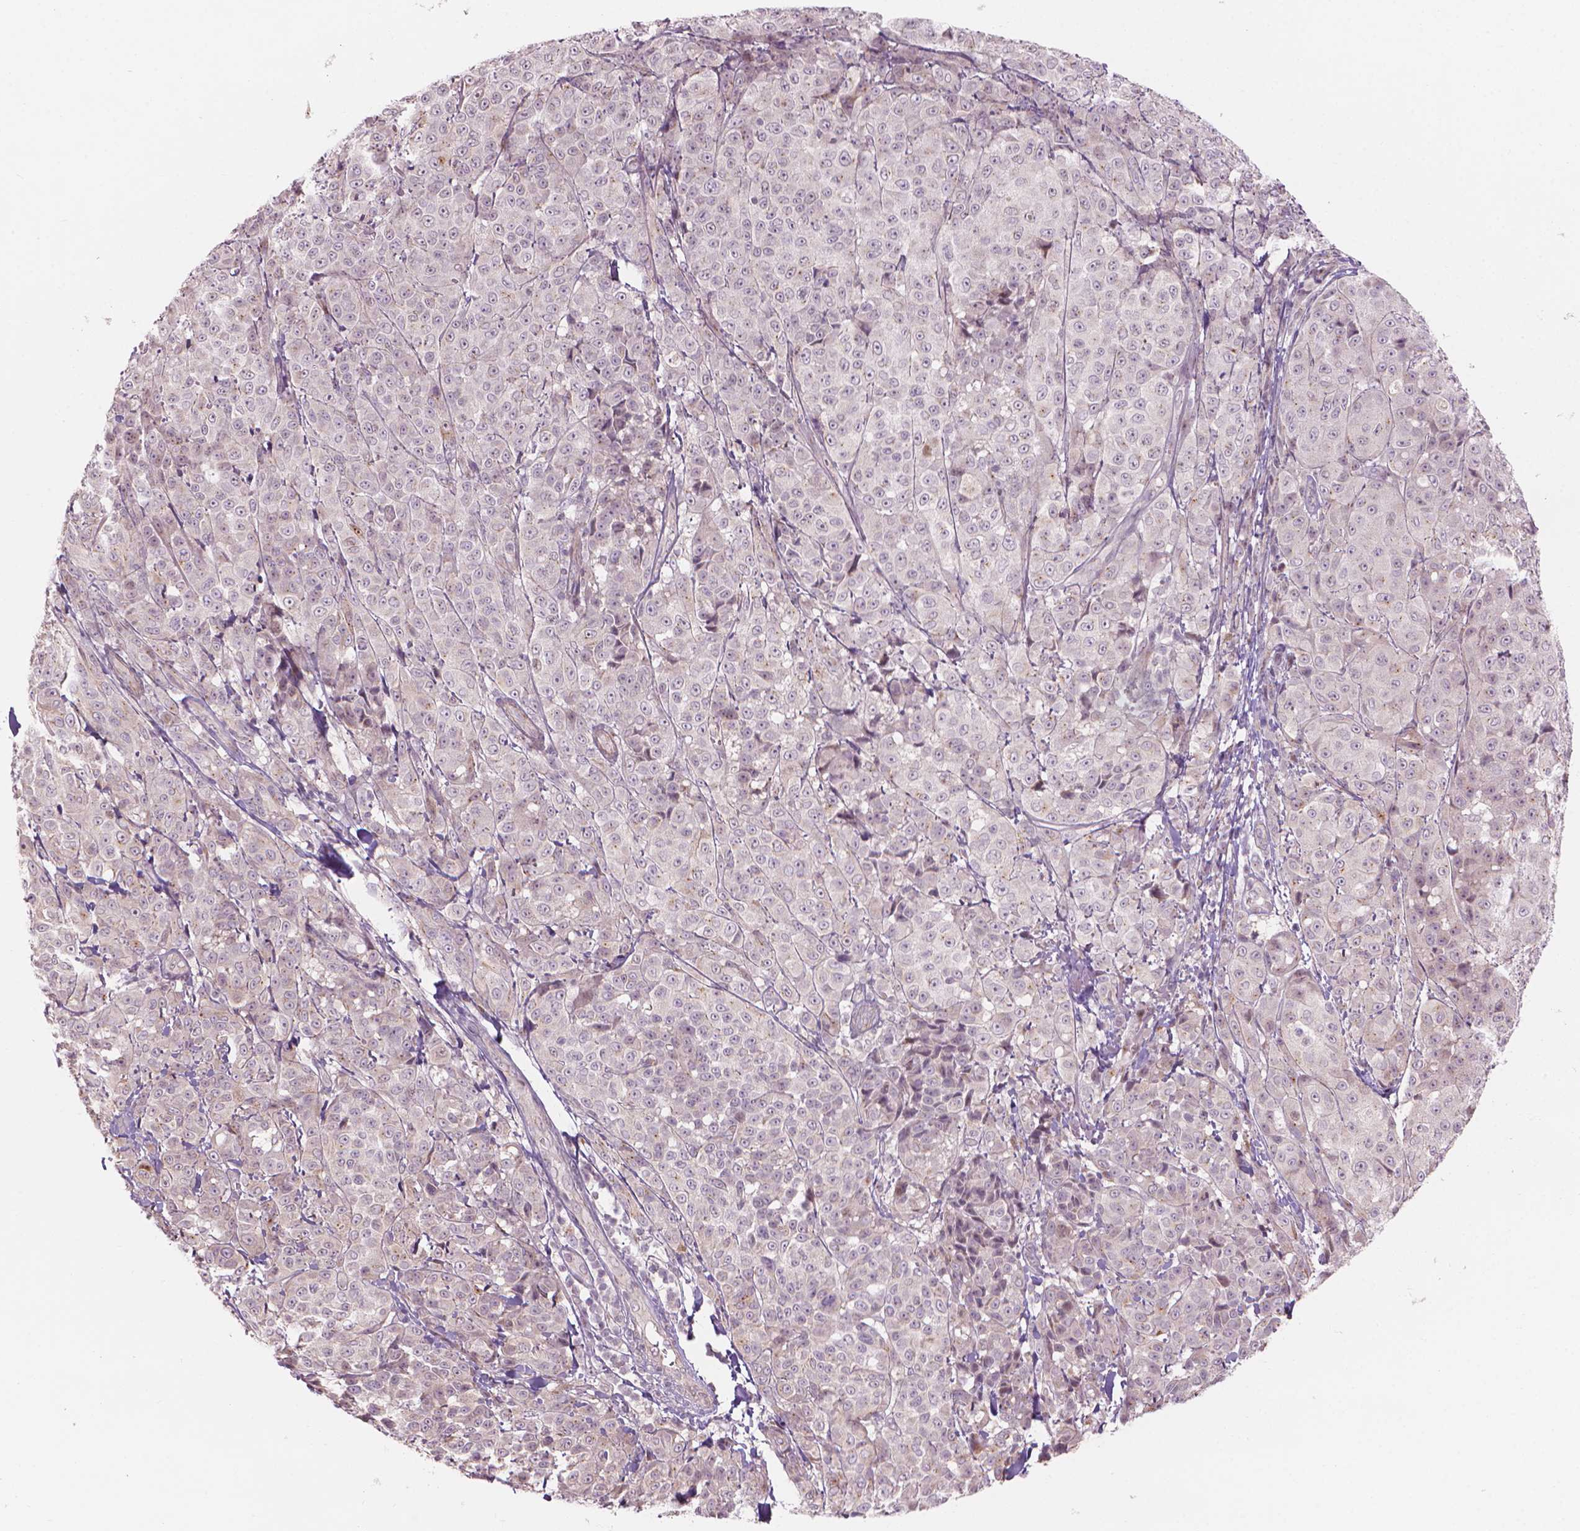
{"staining": {"intensity": "negative", "quantity": "none", "location": "none"}, "tissue": "melanoma", "cell_type": "Tumor cells", "image_type": "cancer", "snomed": [{"axis": "morphology", "description": "Malignant melanoma, NOS"}, {"axis": "topography", "description": "Skin"}], "caption": "Tumor cells are negative for brown protein staining in melanoma.", "gene": "IFFO1", "patient": {"sex": "male", "age": 89}}